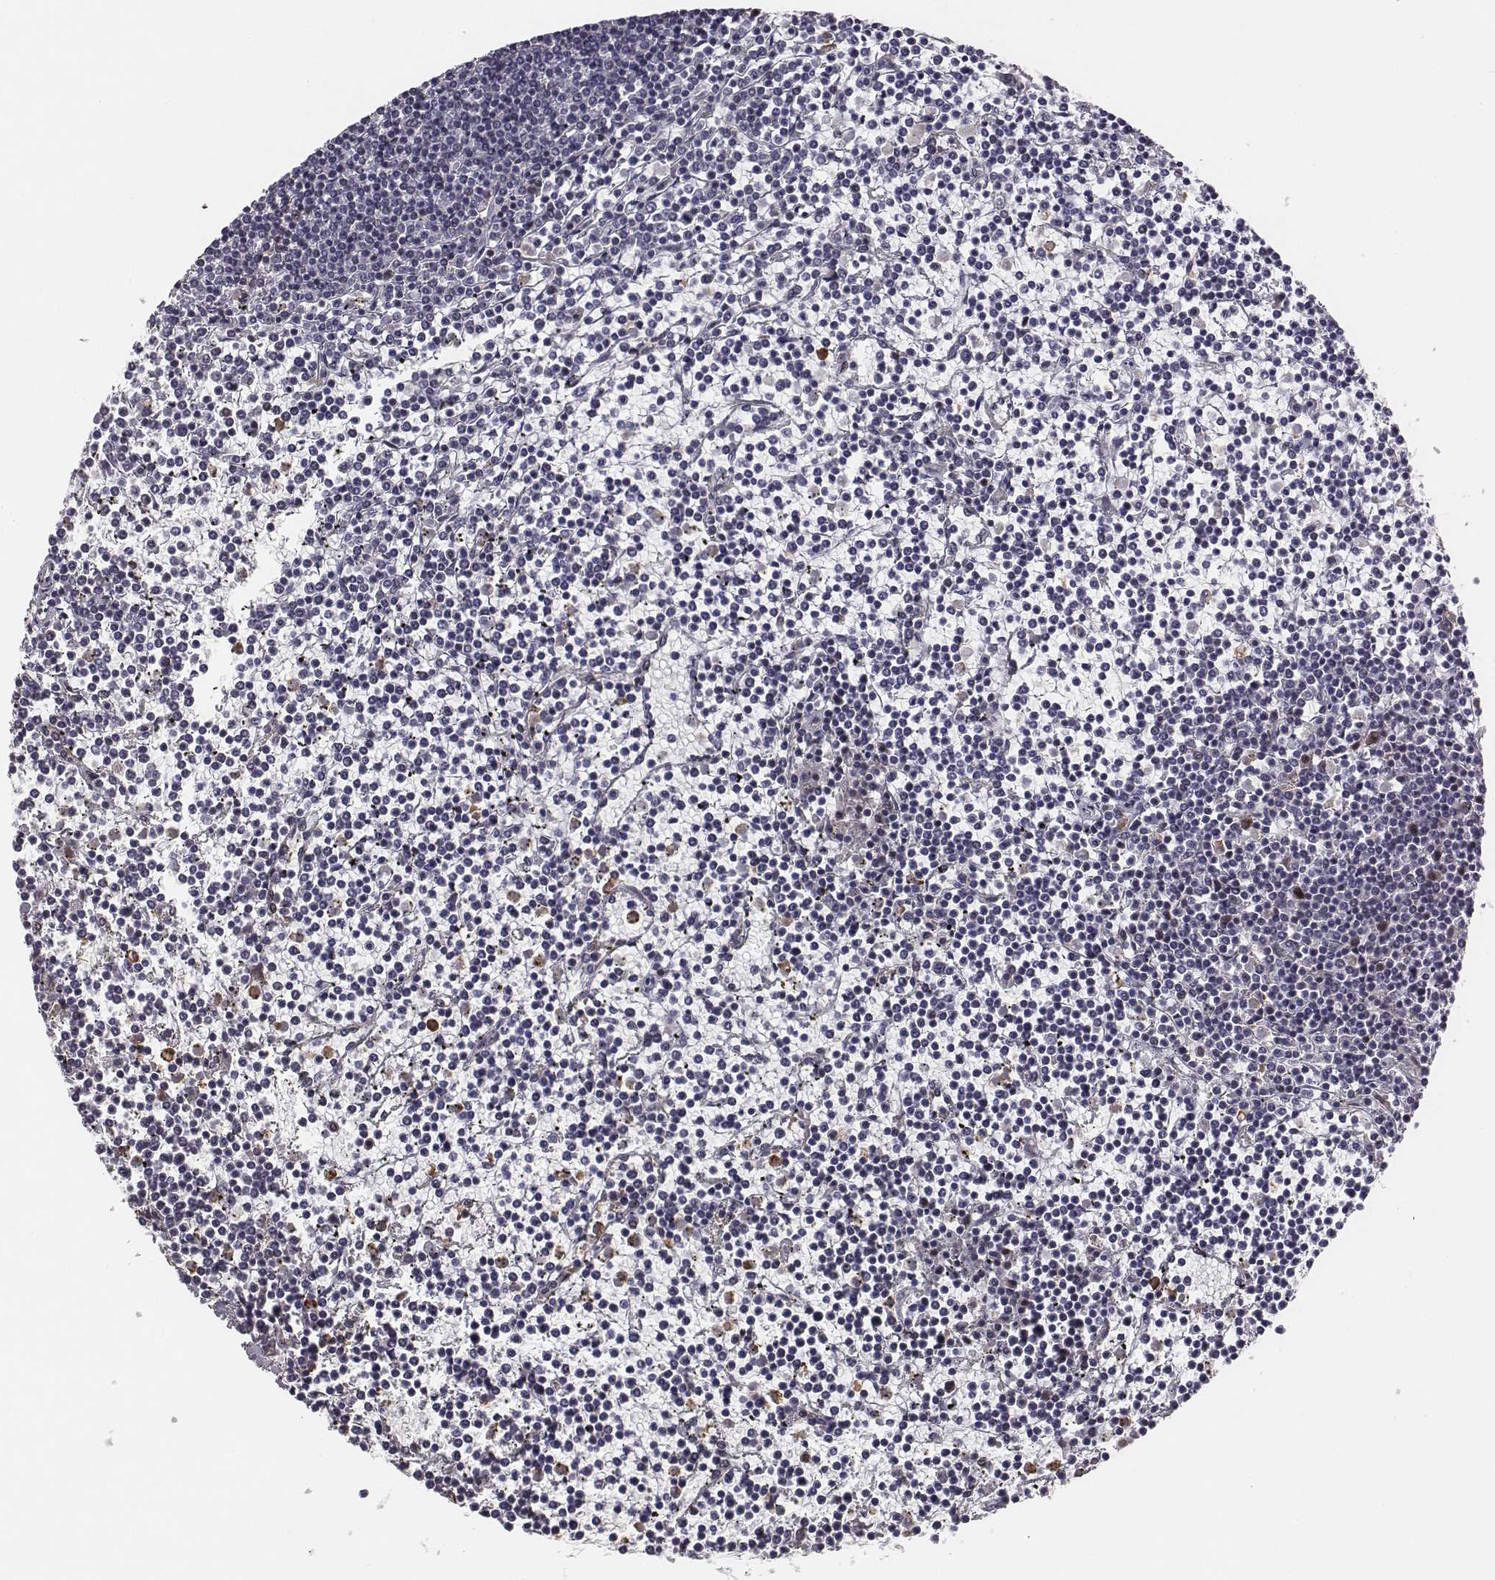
{"staining": {"intensity": "negative", "quantity": "none", "location": "none"}, "tissue": "lymphoma", "cell_type": "Tumor cells", "image_type": "cancer", "snomed": [{"axis": "morphology", "description": "Malignant lymphoma, non-Hodgkin's type, Low grade"}, {"axis": "topography", "description": "Spleen"}], "caption": "DAB (3,3'-diaminobenzidine) immunohistochemical staining of malignant lymphoma, non-Hodgkin's type (low-grade) displays no significant expression in tumor cells.", "gene": "SMURF2", "patient": {"sex": "female", "age": 19}}